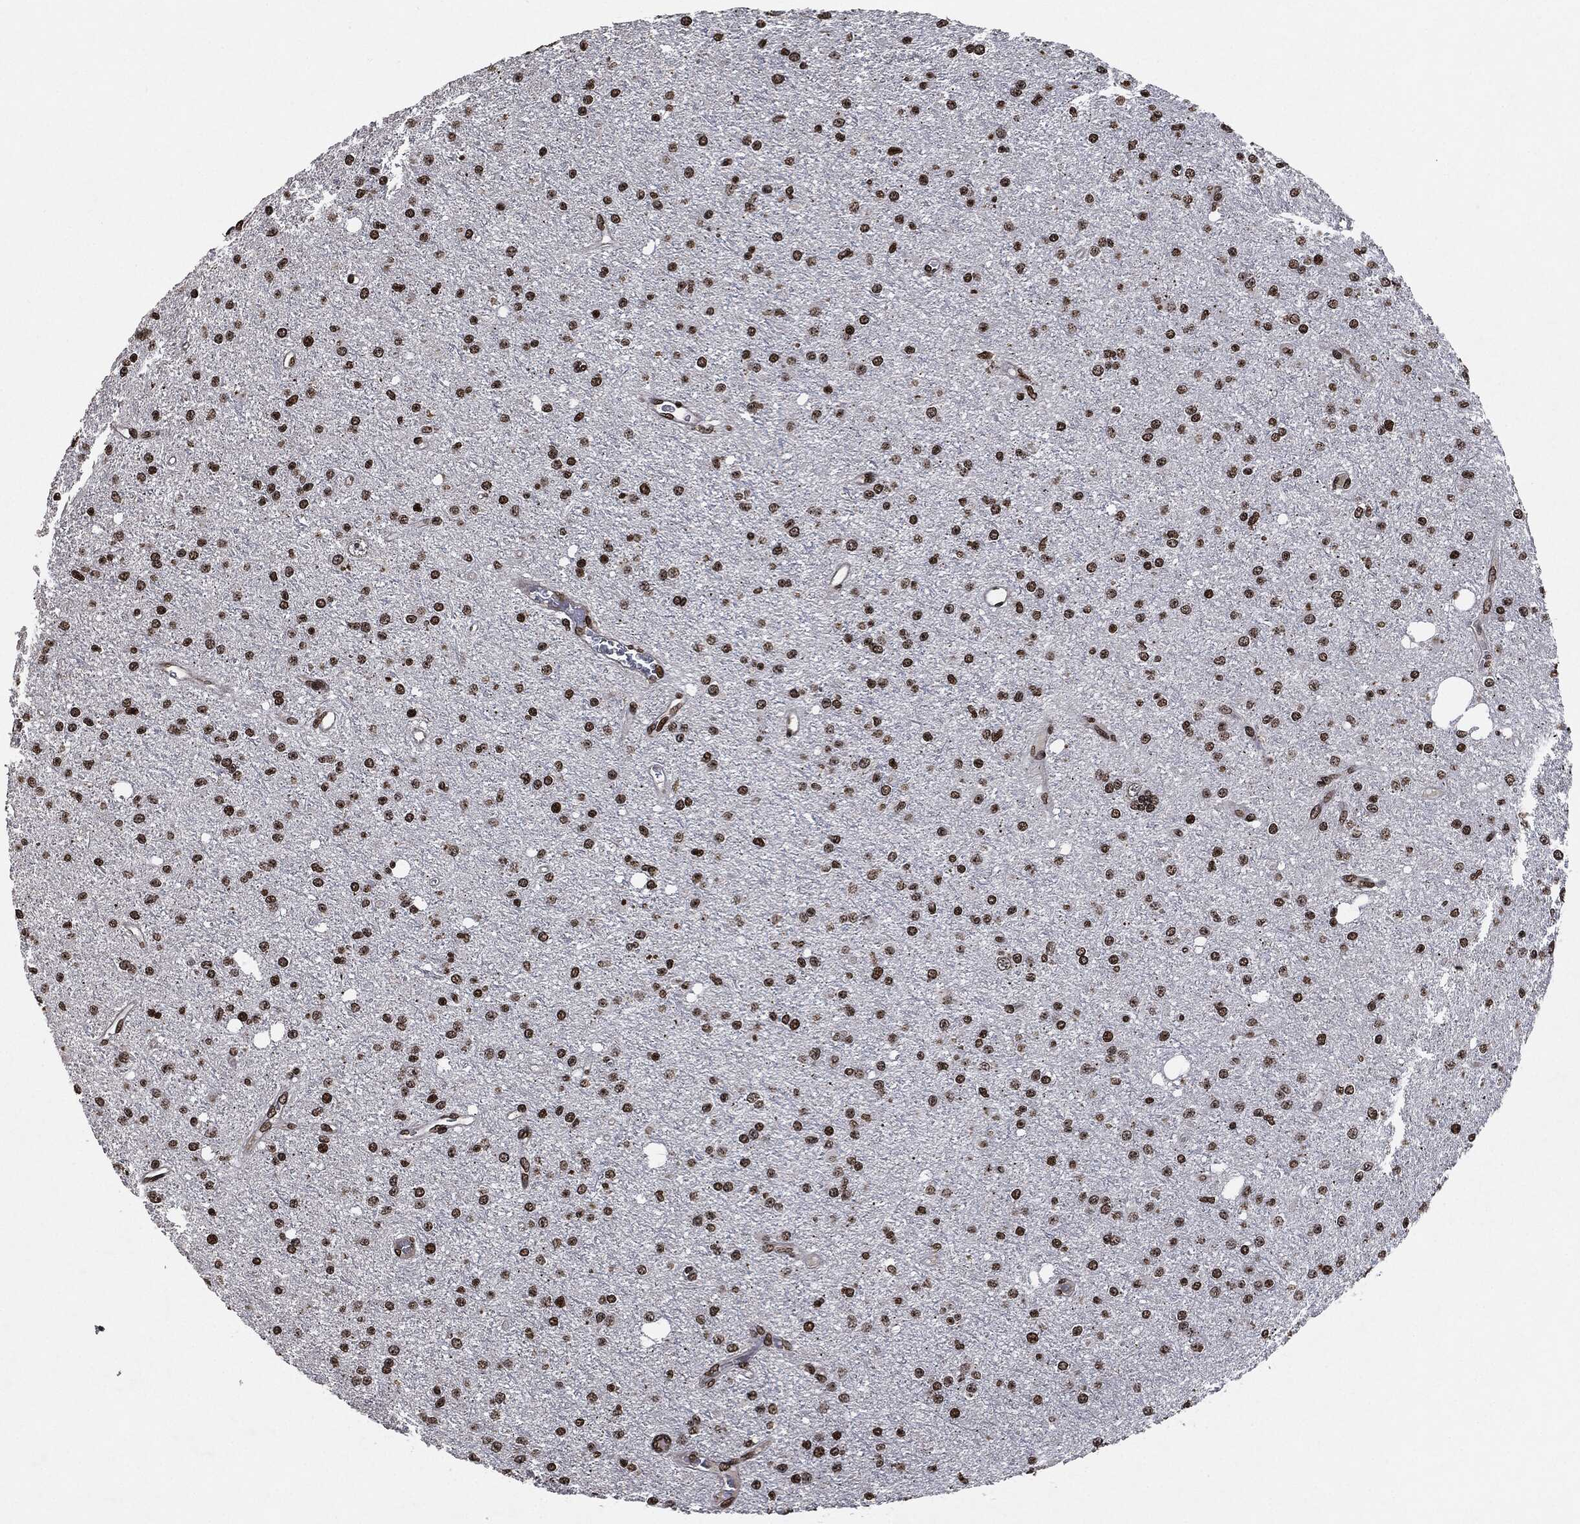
{"staining": {"intensity": "strong", "quantity": ">75%", "location": "nuclear"}, "tissue": "glioma", "cell_type": "Tumor cells", "image_type": "cancer", "snomed": [{"axis": "morphology", "description": "Glioma, malignant, Low grade"}, {"axis": "topography", "description": "Brain"}], "caption": "Strong nuclear protein positivity is seen in approximately >75% of tumor cells in glioma.", "gene": "JUN", "patient": {"sex": "male", "age": 27}}